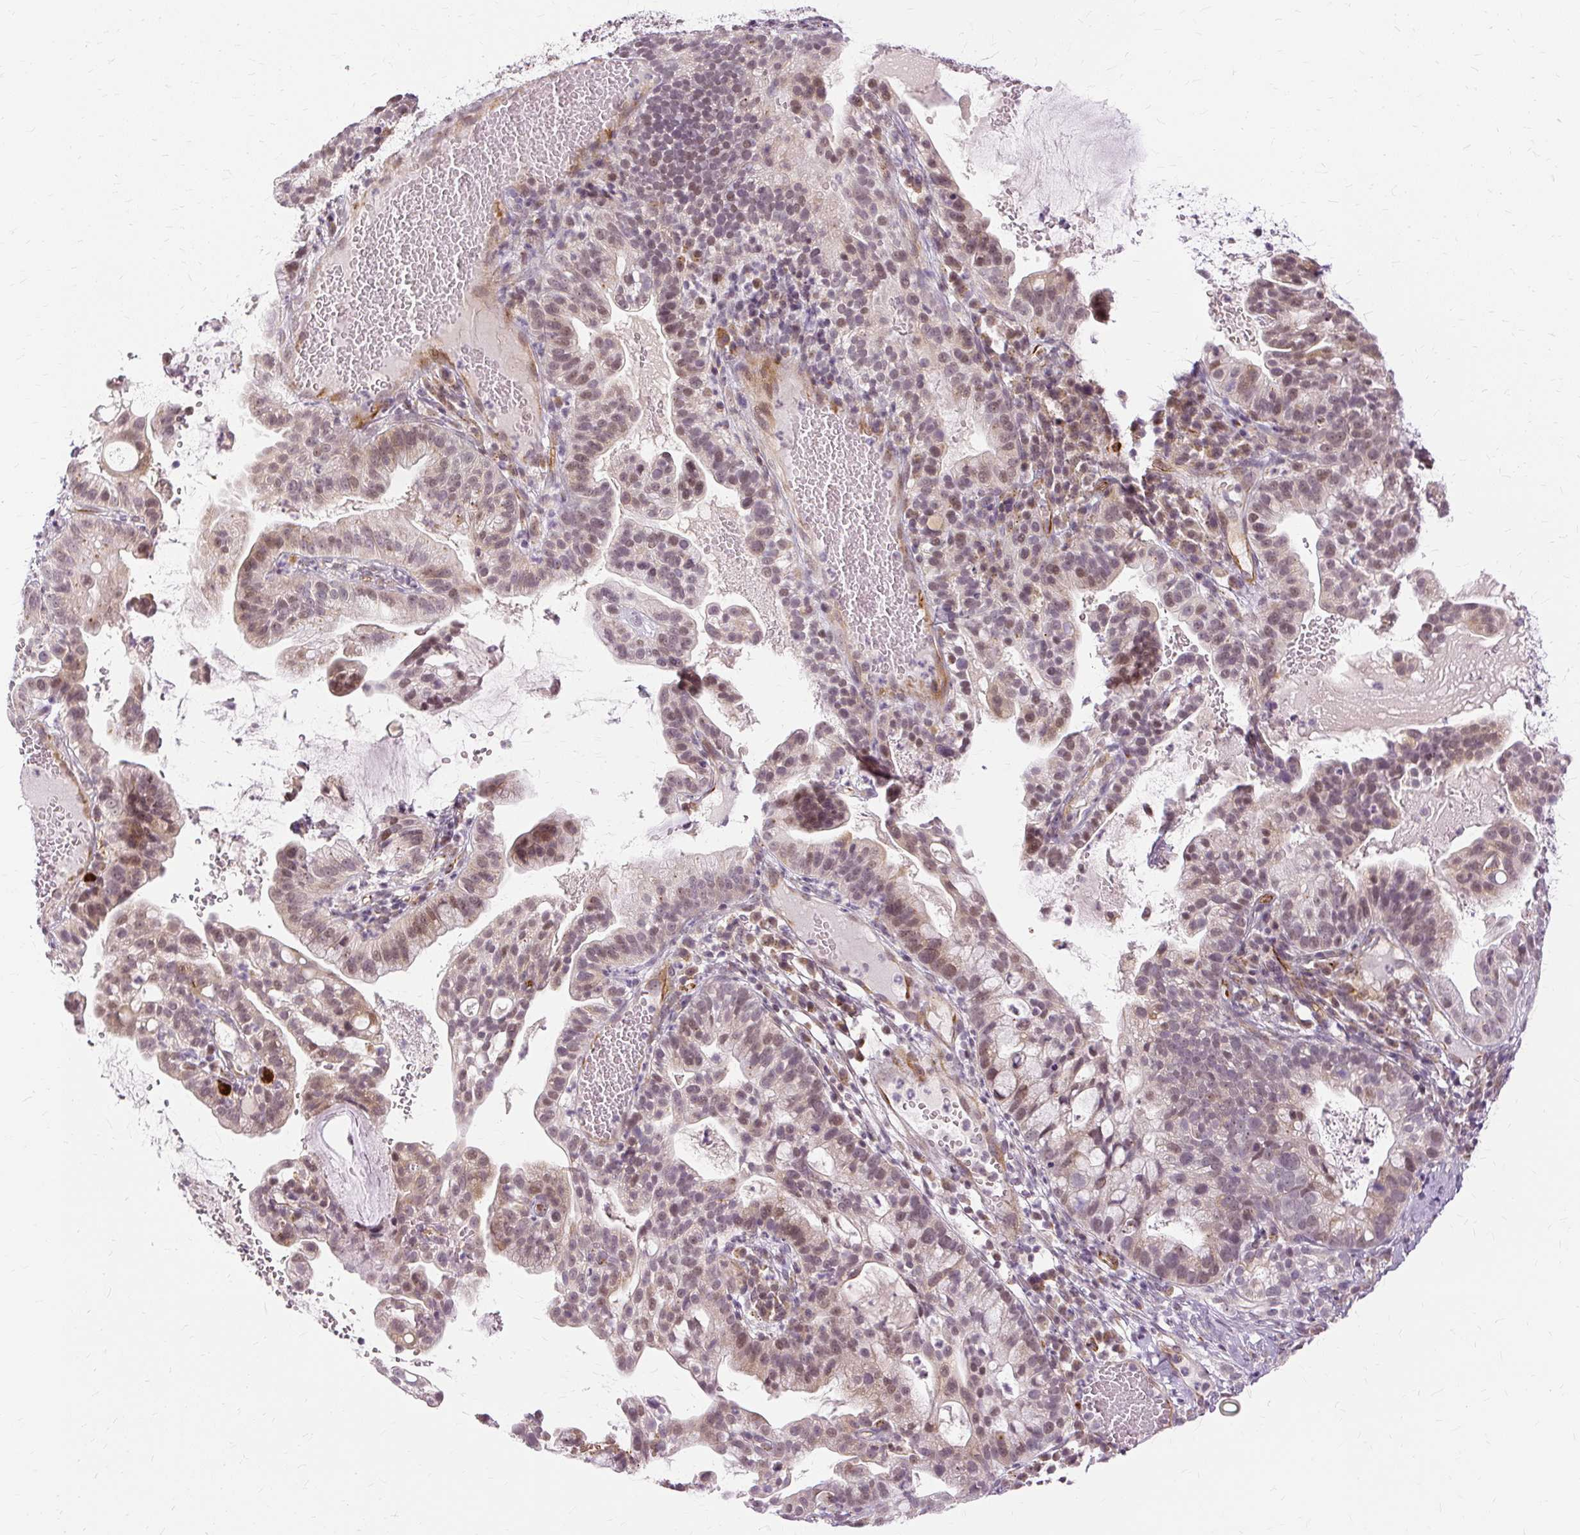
{"staining": {"intensity": "moderate", "quantity": "25%-75%", "location": "nuclear"}, "tissue": "cervical cancer", "cell_type": "Tumor cells", "image_type": "cancer", "snomed": [{"axis": "morphology", "description": "Adenocarcinoma, NOS"}, {"axis": "topography", "description": "Cervix"}], "caption": "High-power microscopy captured an immunohistochemistry histopathology image of cervical adenocarcinoma, revealing moderate nuclear positivity in about 25%-75% of tumor cells.", "gene": "MMACHC", "patient": {"sex": "female", "age": 41}}